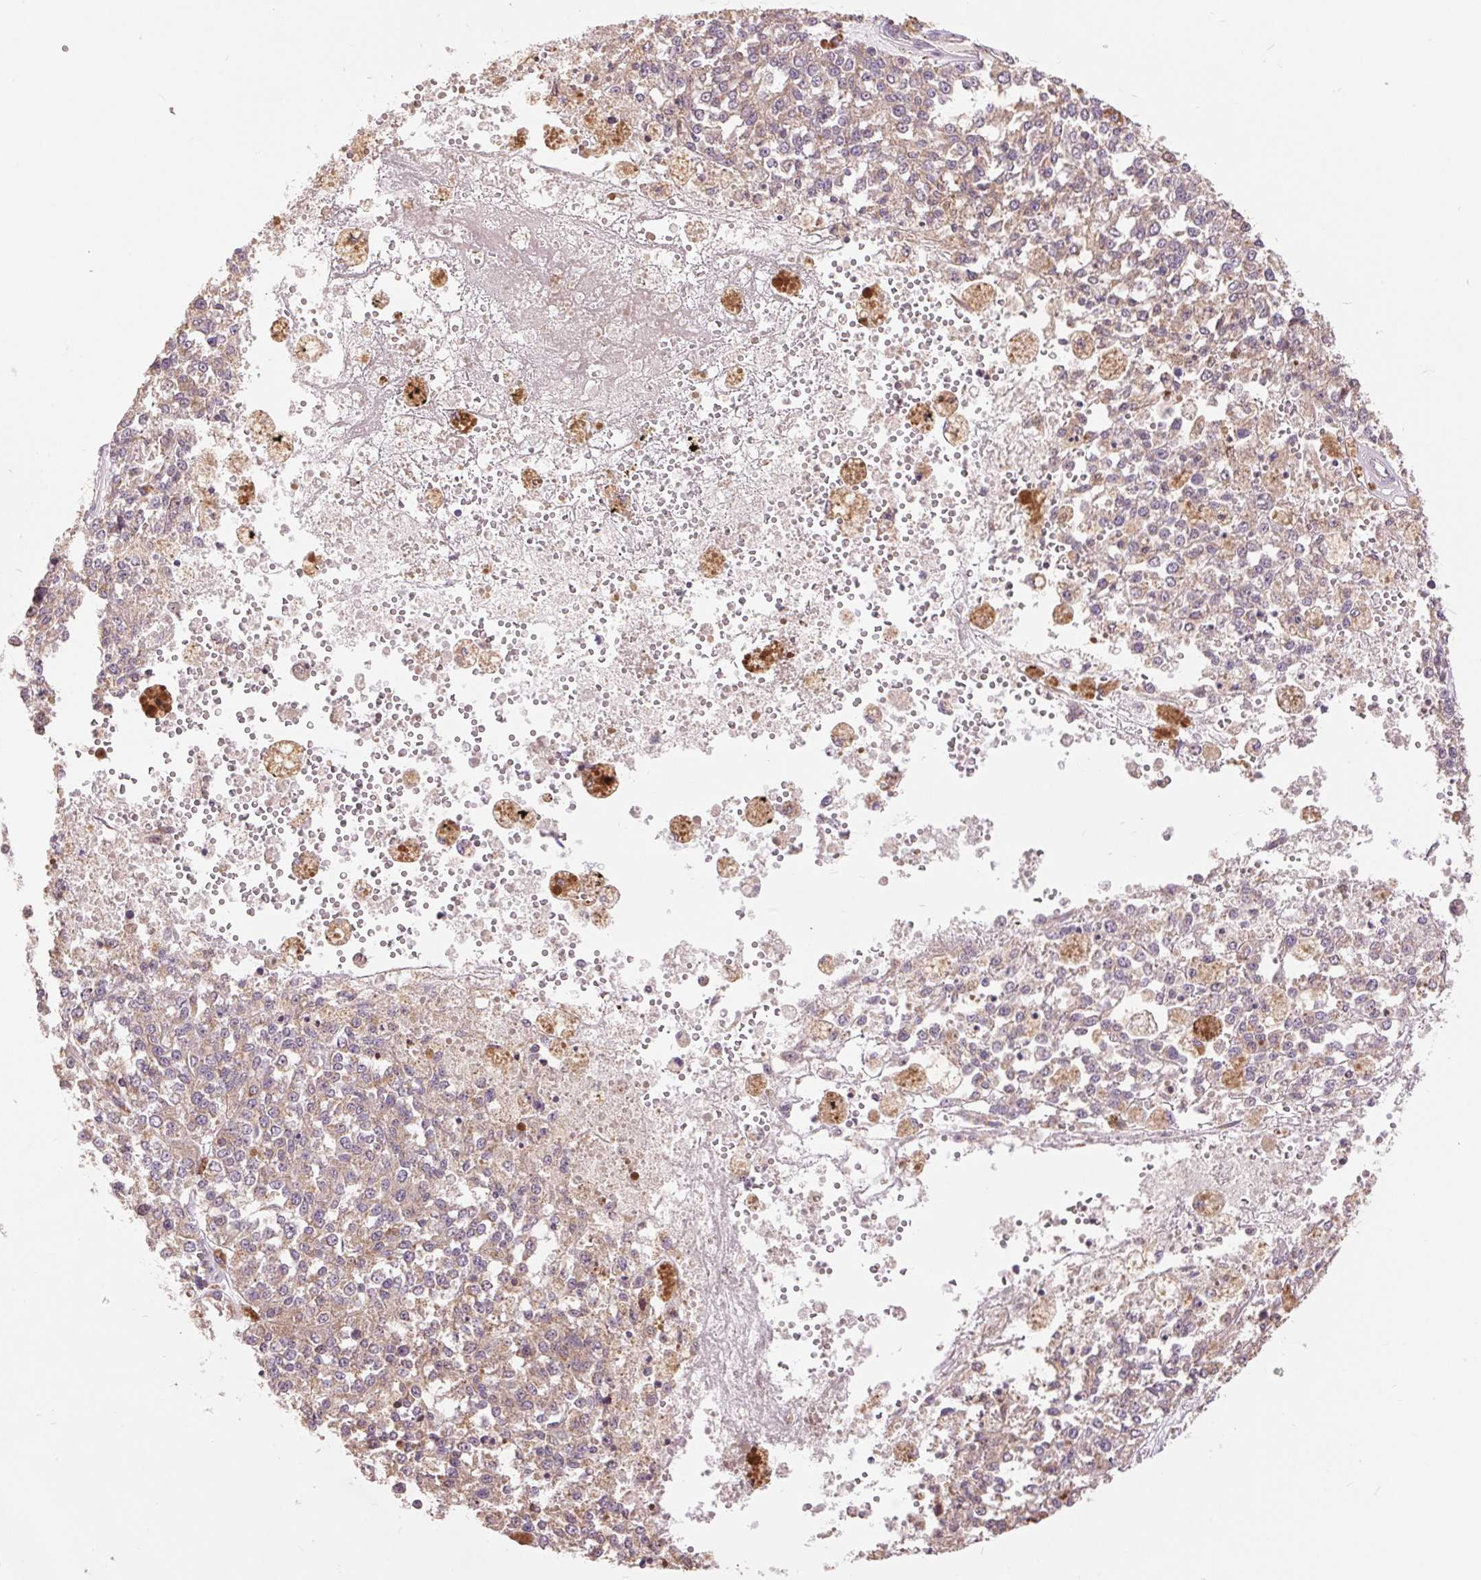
{"staining": {"intensity": "weak", "quantity": "25%-75%", "location": "cytoplasmic/membranous"}, "tissue": "melanoma", "cell_type": "Tumor cells", "image_type": "cancer", "snomed": [{"axis": "morphology", "description": "Malignant melanoma, Metastatic site"}, {"axis": "topography", "description": "Lymph node"}], "caption": "Protein analysis of malignant melanoma (metastatic site) tissue reveals weak cytoplasmic/membranous staining in about 25%-75% of tumor cells. (DAB IHC, brown staining for protein, blue staining for nuclei).", "gene": "DGUOK", "patient": {"sex": "female", "age": 64}}